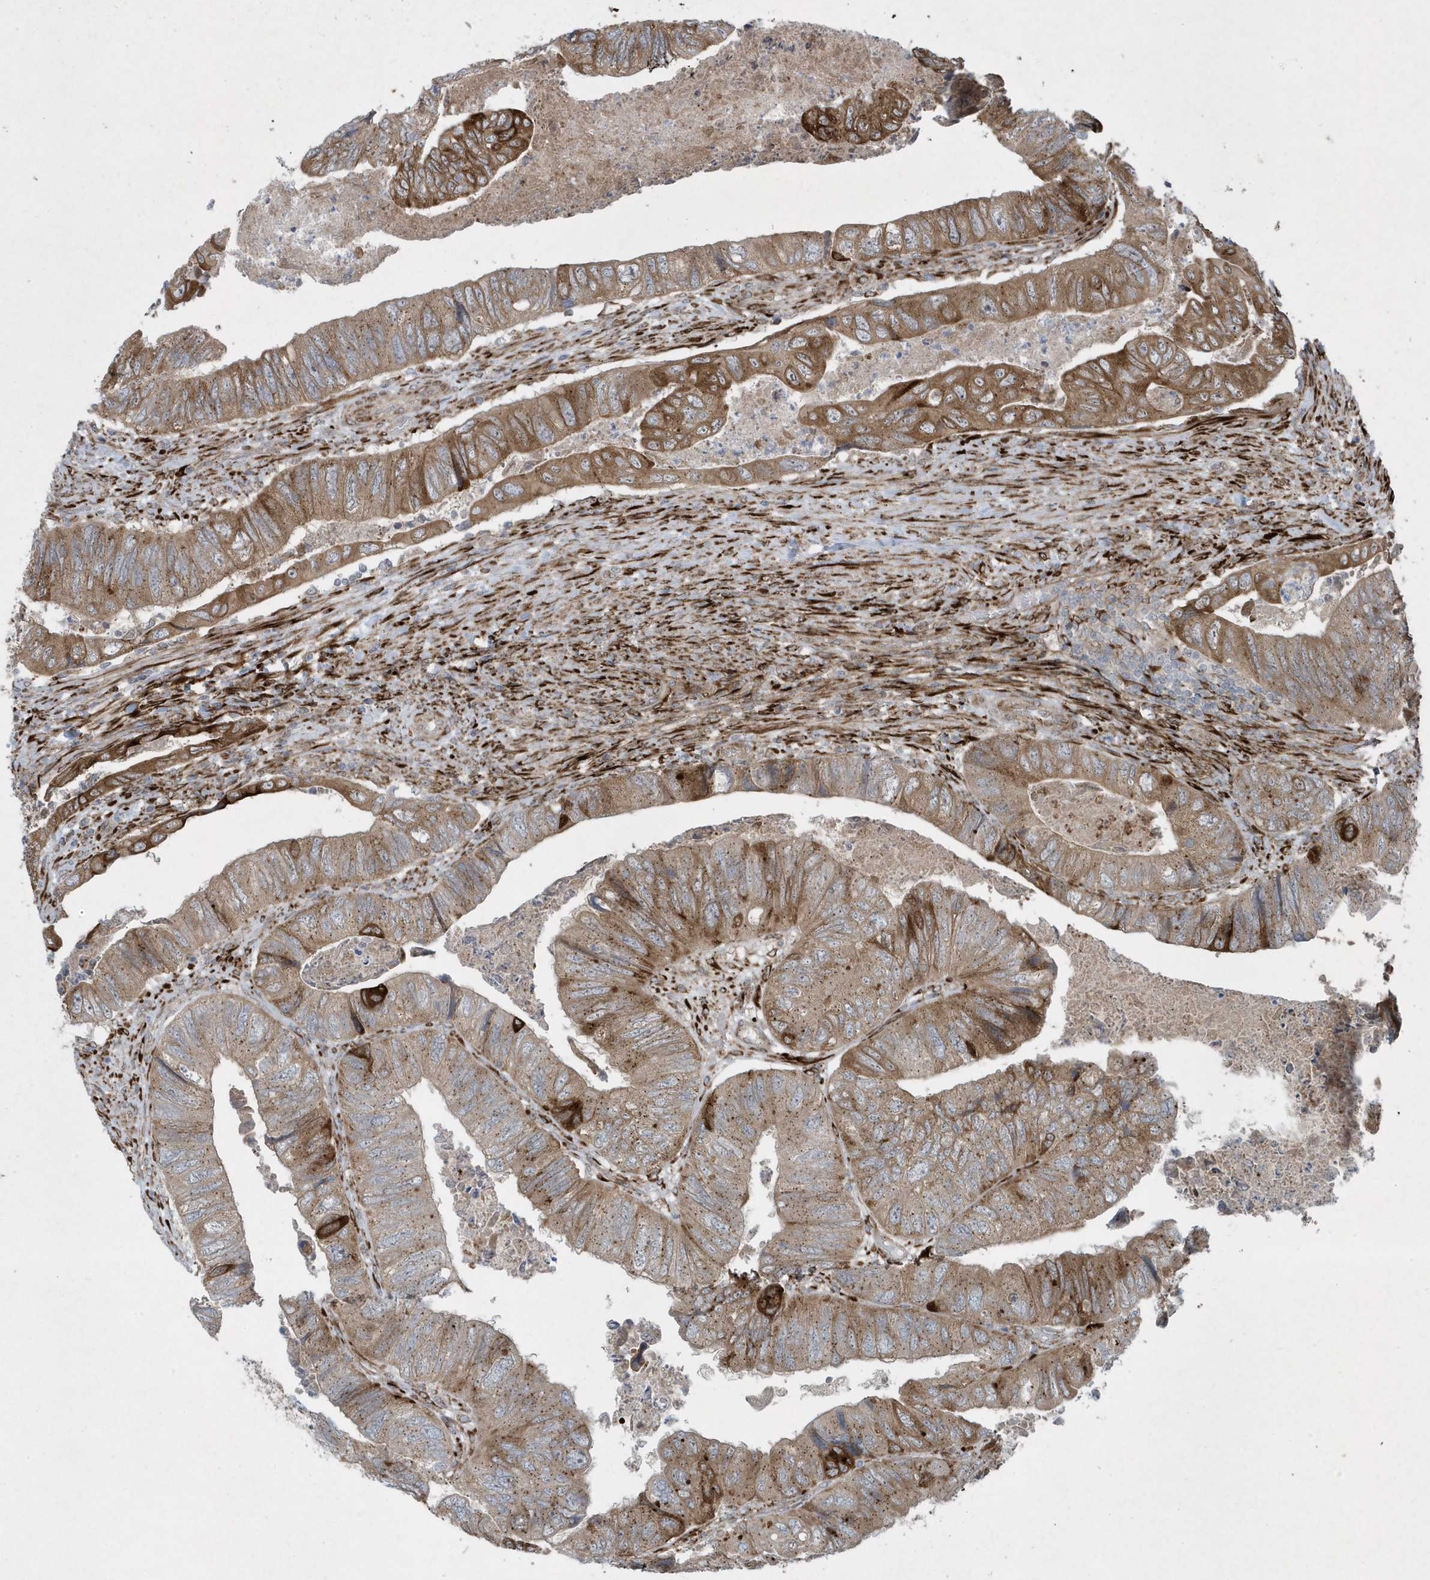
{"staining": {"intensity": "strong", "quantity": "25%-75%", "location": "cytoplasmic/membranous"}, "tissue": "colorectal cancer", "cell_type": "Tumor cells", "image_type": "cancer", "snomed": [{"axis": "morphology", "description": "Adenocarcinoma, NOS"}, {"axis": "topography", "description": "Rectum"}], "caption": "Colorectal cancer was stained to show a protein in brown. There is high levels of strong cytoplasmic/membranous staining in about 25%-75% of tumor cells.", "gene": "FAM98A", "patient": {"sex": "male", "age": 63}}